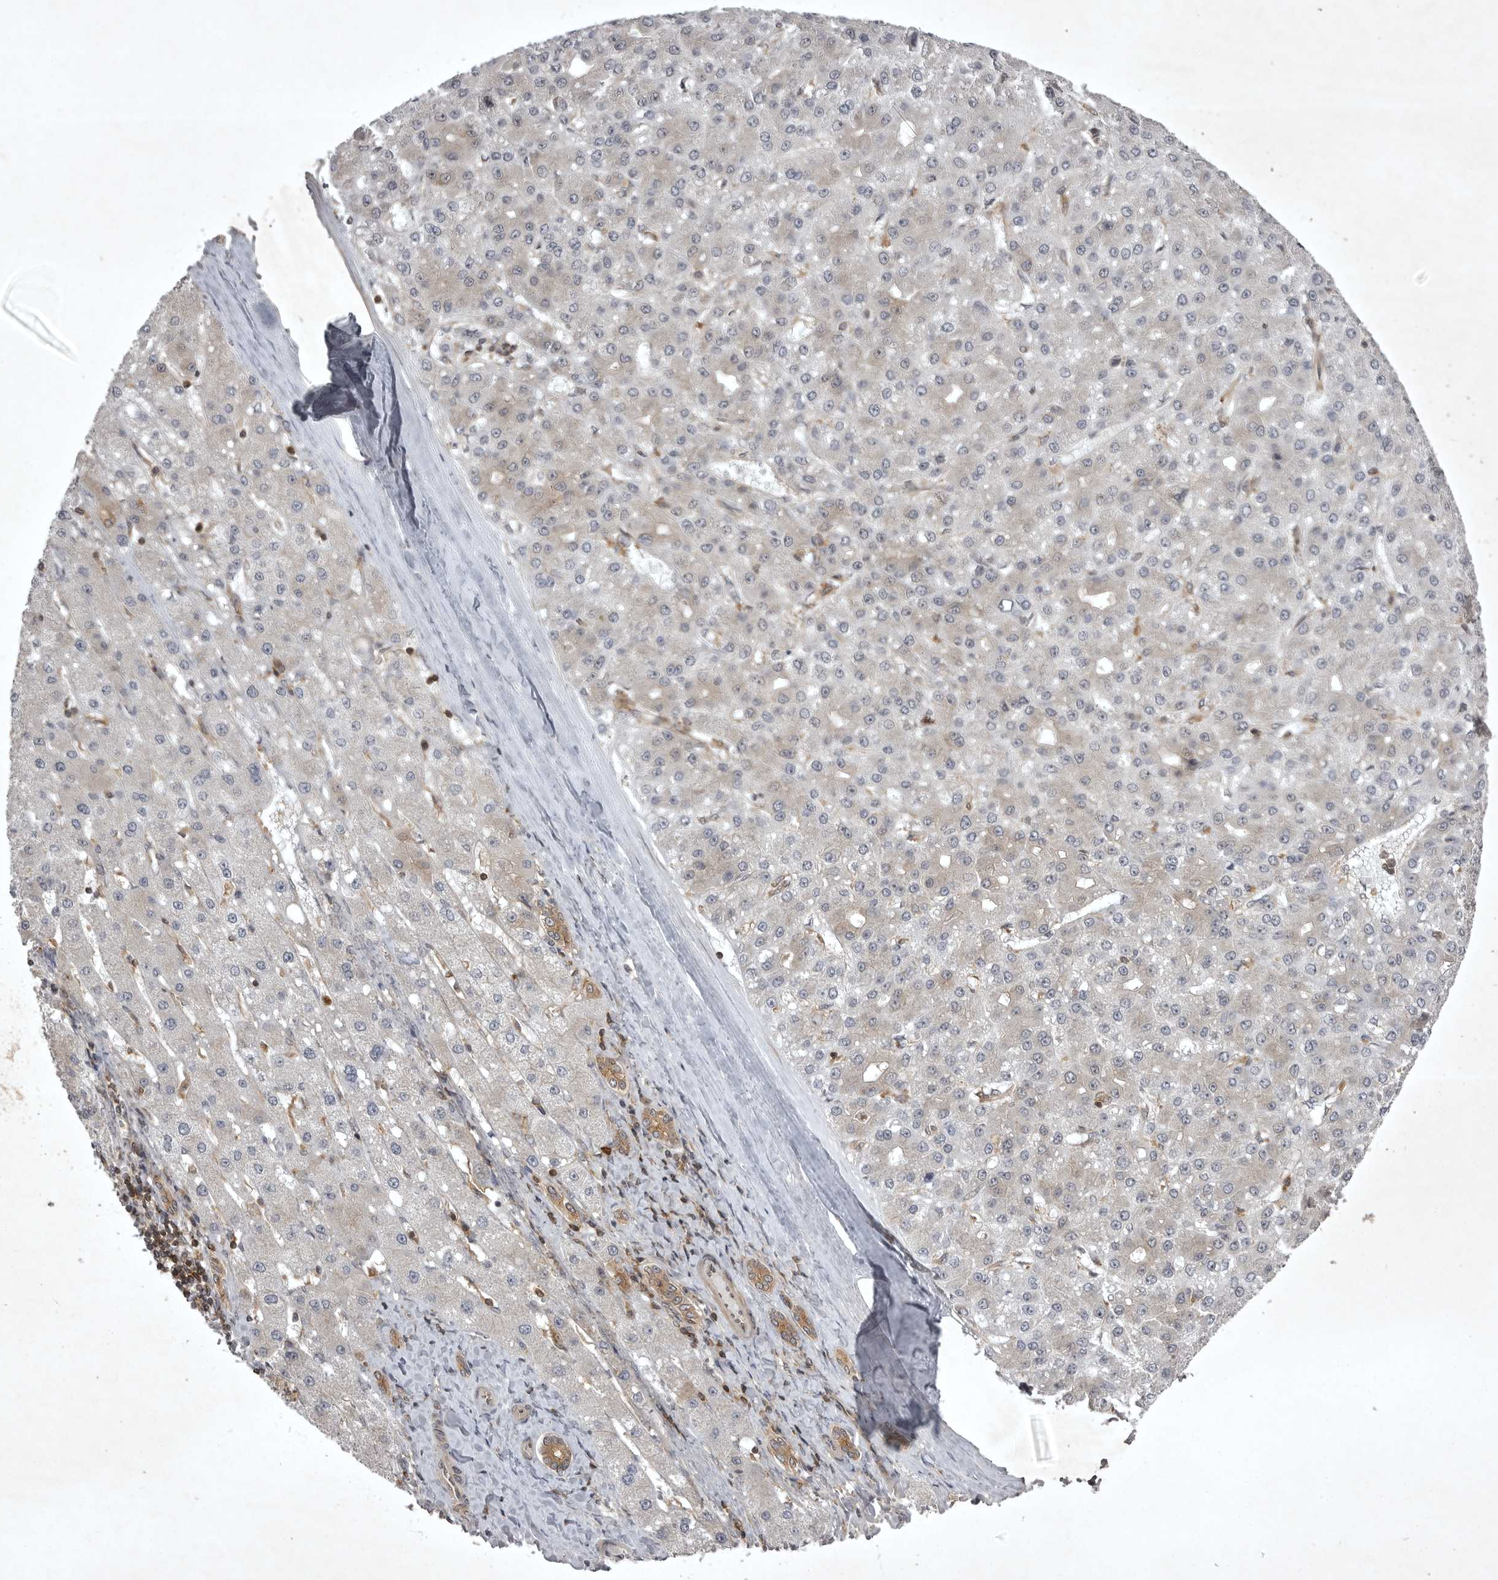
{"staining": {"intensity": "negative", "quantity": "none", "location": "none"}, "tissue": "liver cancer", "cell_type": "Tumor cells", "image_type": "cancer", "snomed": [{"axis": "morphology", "description": "Carcinoma, Hepatocellular, NOS"}, {"axis": "topography", "description": "Liver"}], "caption": "Protein analysis of hepatocellular carcinoma (liver) displays no significant positivity in tumor cells.", "gene": "STK24", "patient": {"sex": "male", "age": 67}}